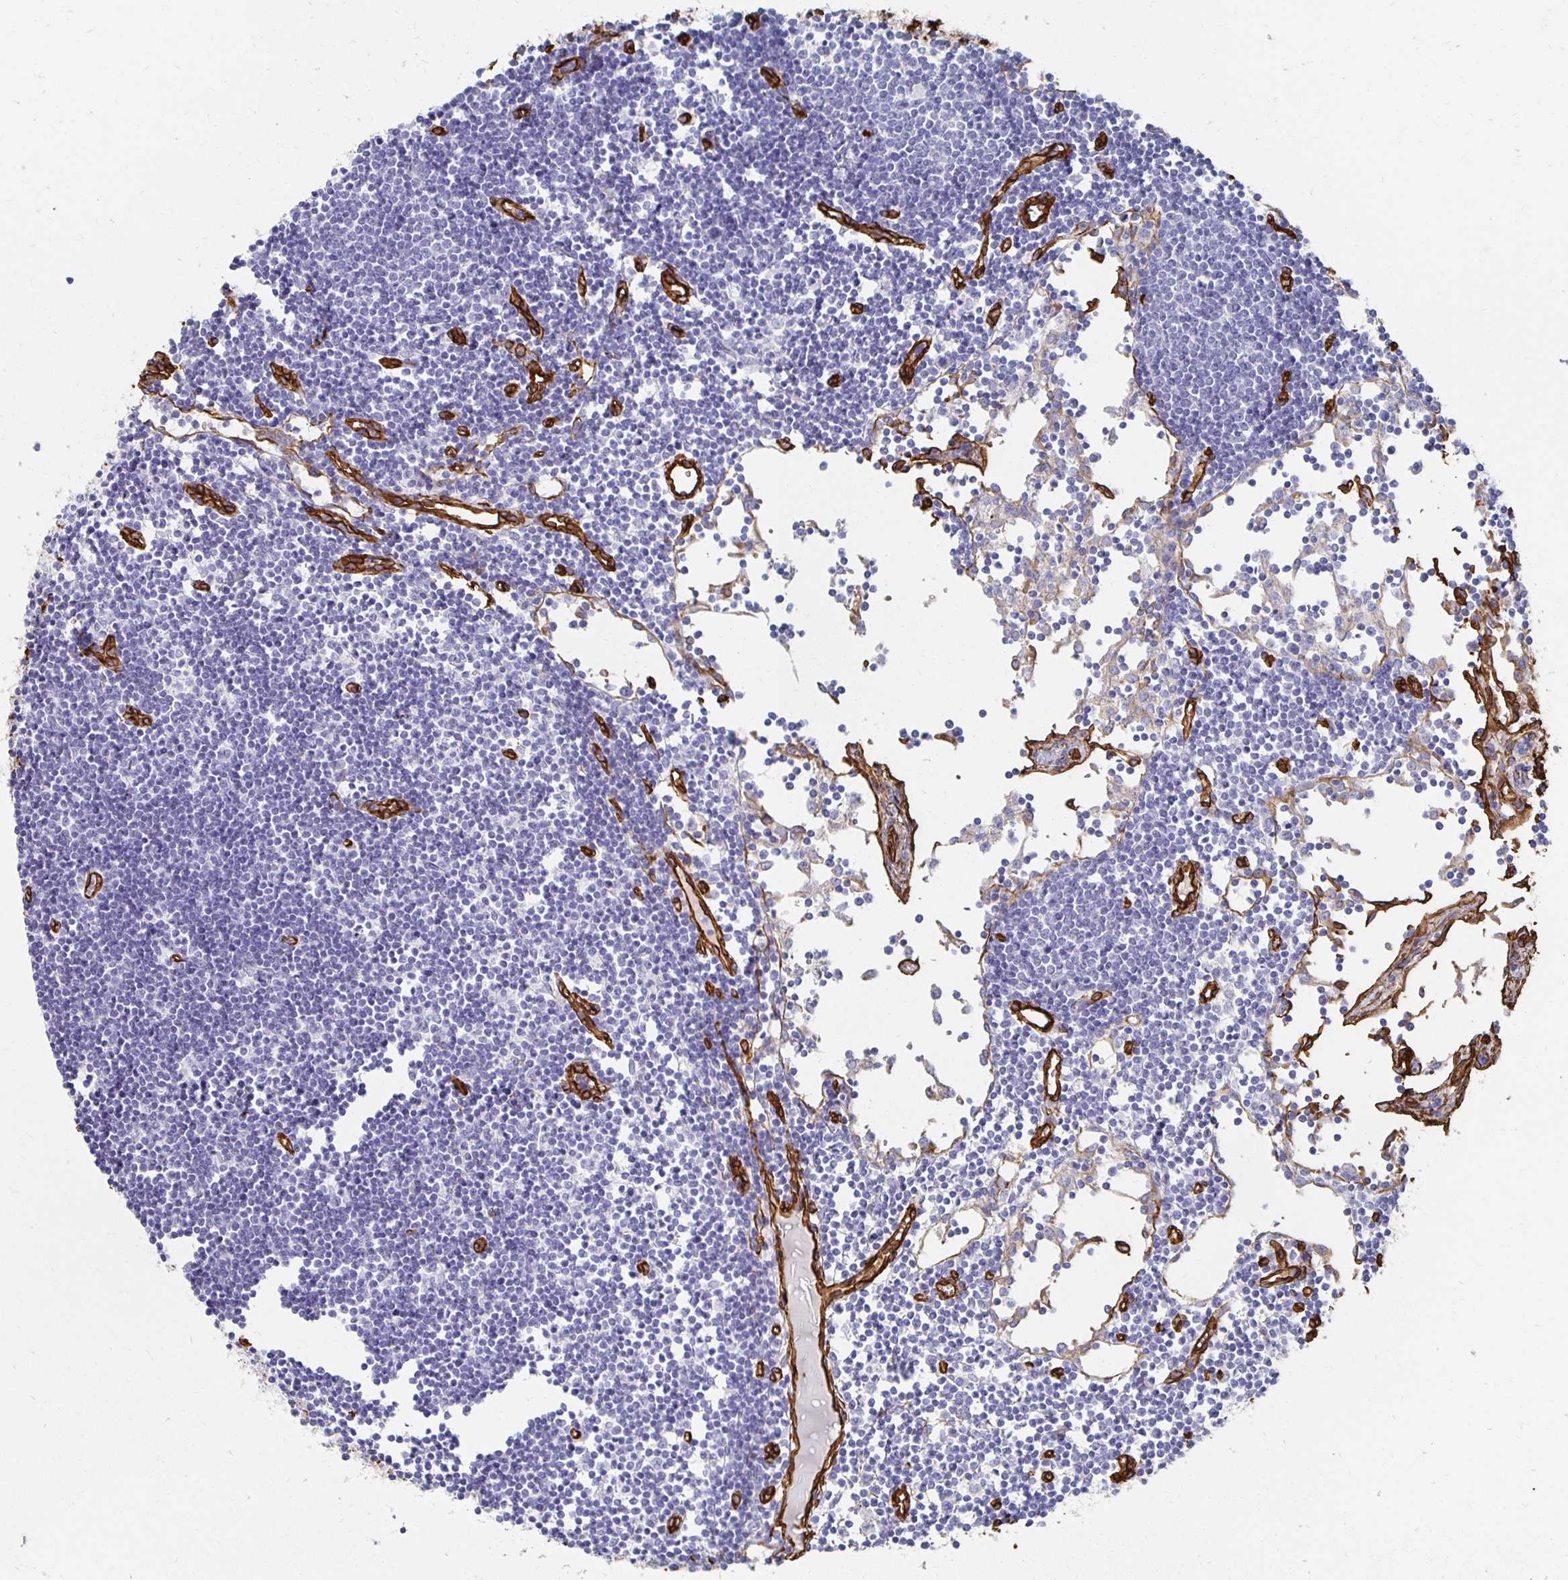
{"staining": {"intensity": "negative", "quantity": "none", "location": "none"}, "tissue": "lymph node", "cell_type": "Non-germinal center cells", "image_type": "normal", "snomed": [{"axis": "morphology", "description": "Normal tissue, NOS"}, {"axis": "topography", "description": "Lymph node"}], "caption": "Immunohistochemical staining of unremarkable lymph node shows no significant staining in non-germinal center cells. The staining is performed using DAB (3,3'-diaminobenzidine) brown chromogen with nuclei counter-stained in using hematoxylin.", "gene": "VIPR2", "patient": {"sex": "female", "age": 65}}